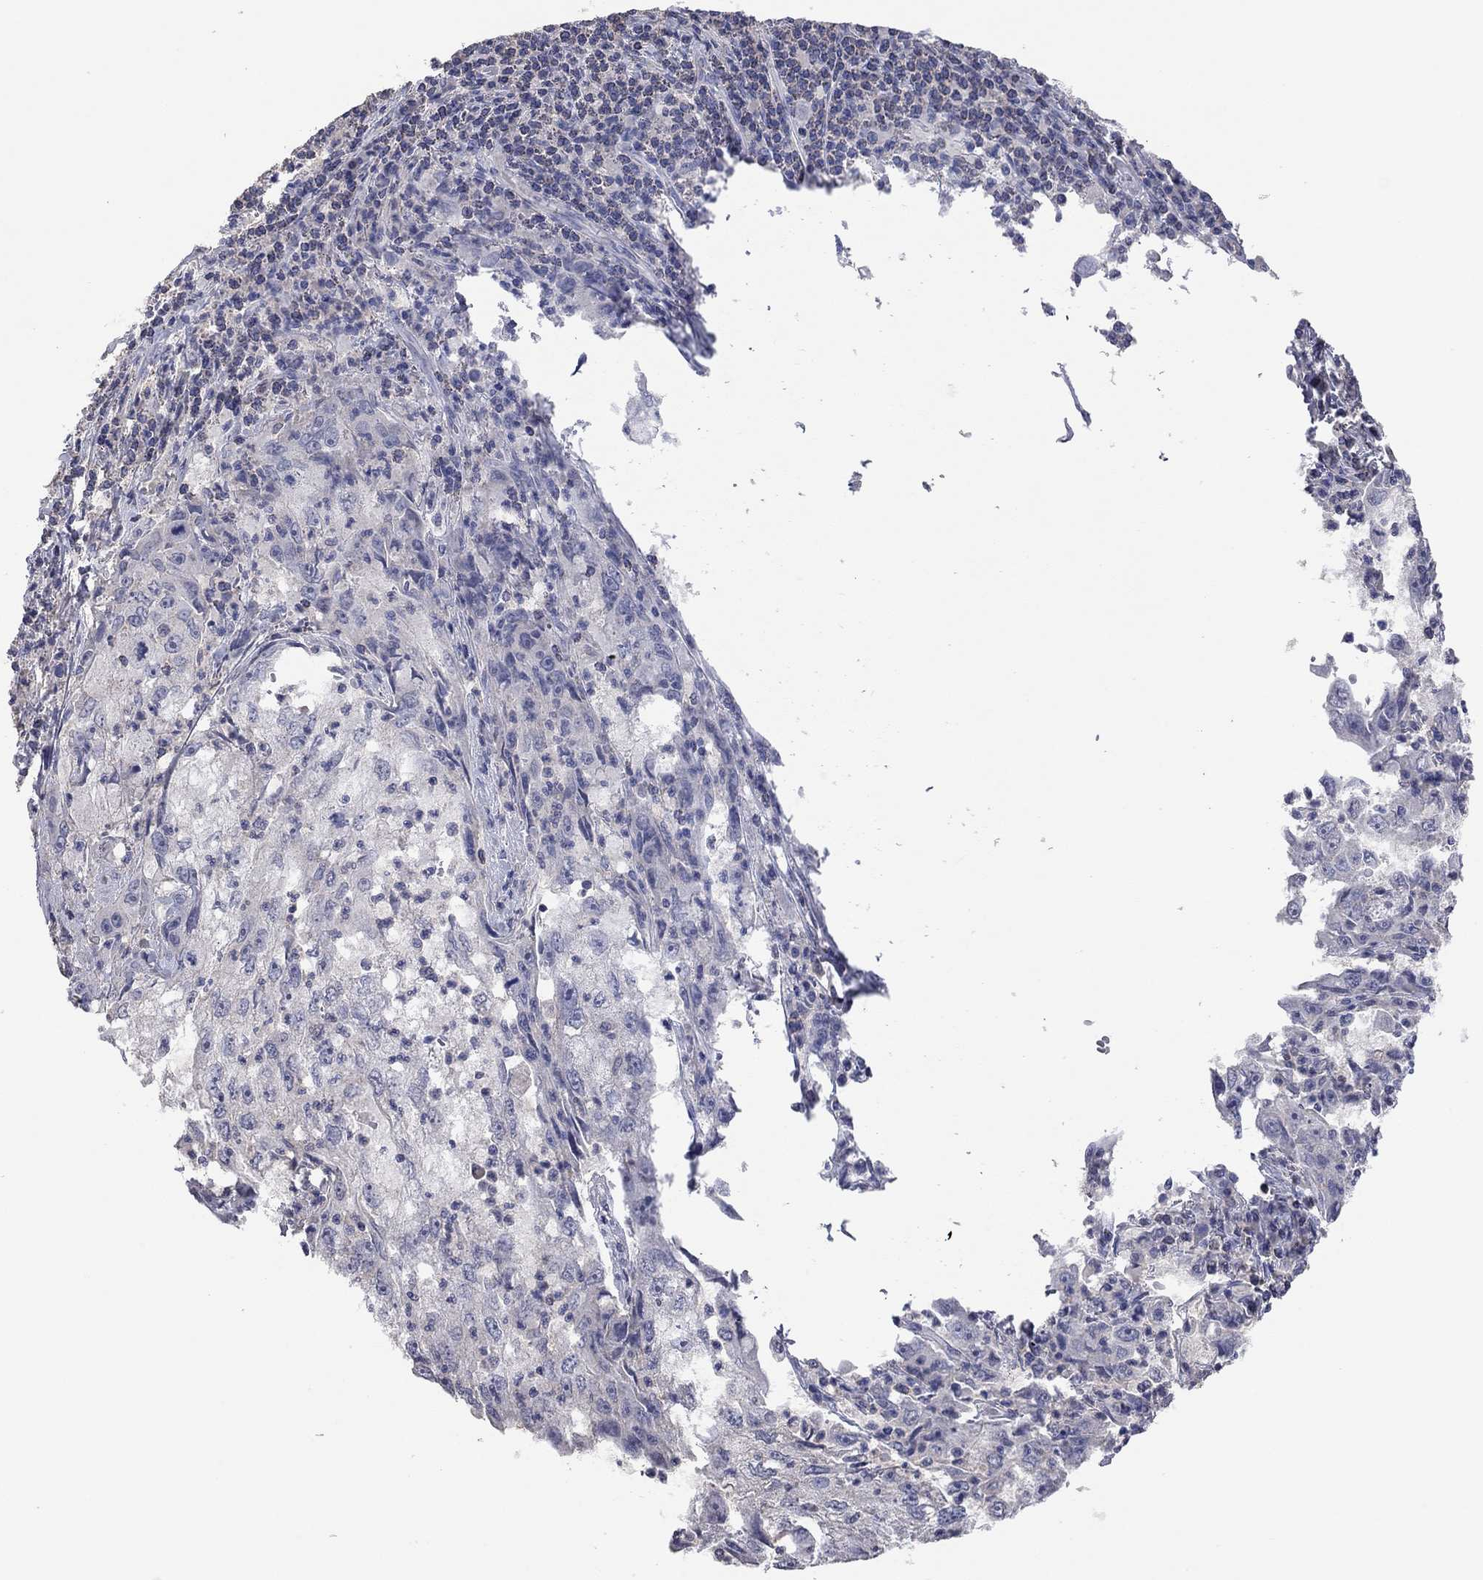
{"staining": {"intensity": "negative", "quantity": "none", "location": "none"}, "tissue": "cervical cancer", "cell_type": "Tumor cells", "image_type": "cancer", "snomed": [{"axis": "morphology", "description": "Squamous cell carcinoma, NOS"}, {"axis": "topography", "description": "Cervix"}], "caption": "Immunohistochemistry (IHC) image of neoplastic tissue: human squamous cell carcinoma (cervical) stained with DAB (3,3'-diaminobenzidine) displays no significant protein expression in tumor cells. The staining is performed using DAB (3,3'-diaminobenzidine) brown chromogen with nuclei counter-stained in using hematoxylin.", "gene": "MMP13", "patient": {"sex": "female", "age": 36}}